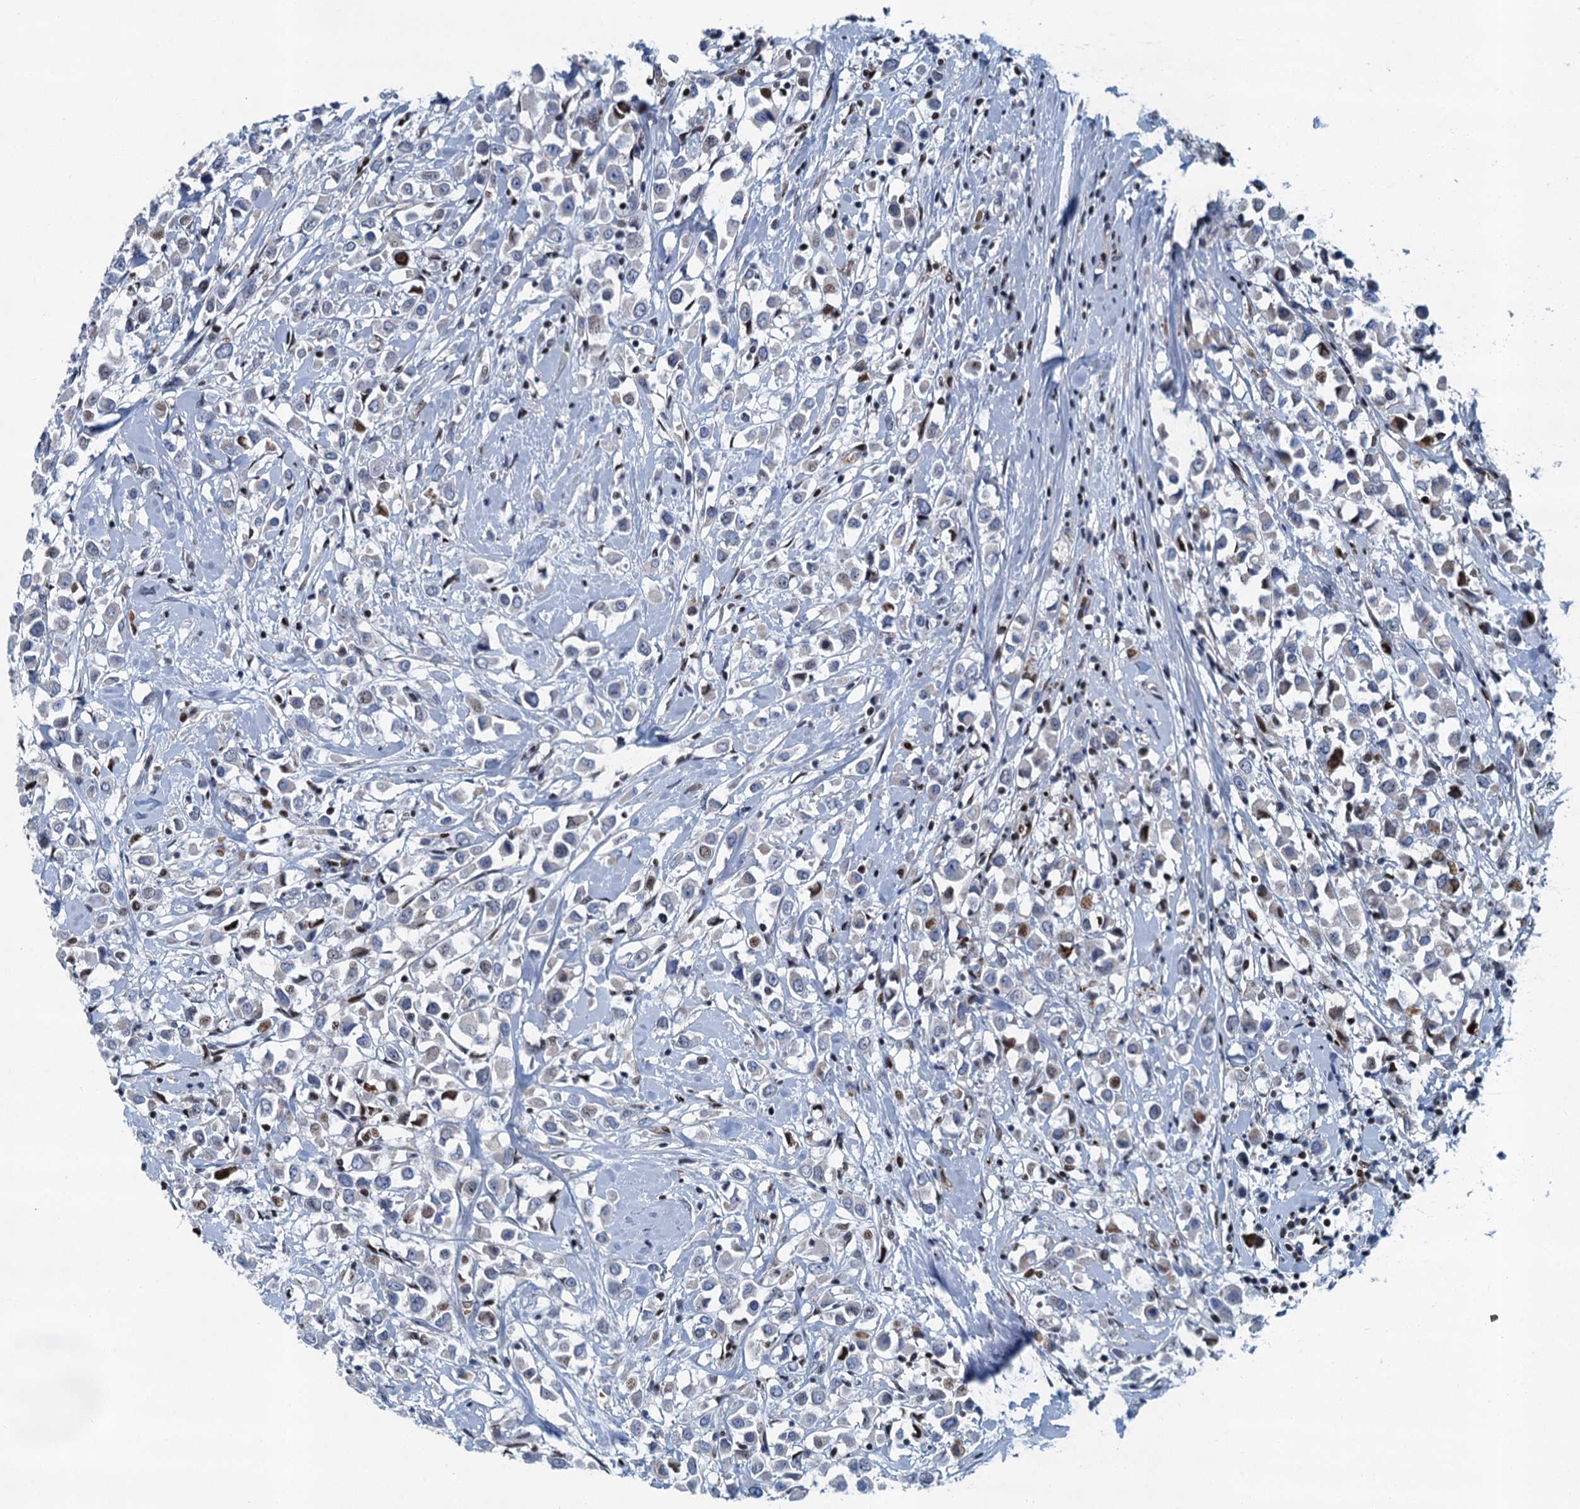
{"staining": {"intensity": "negative", "quantity": "none", "location": "none"}, "tissue": "breast cancer", "cell_type": "Tumor cells", "image_type": "cancer", "snomed": [{"axis": "morphology", "description": "Duct carcinoma"}, {"axis": "topography", "description": "Breast"}], "caption": "A micrograph of invasive ductal carcinoma (breast) stained for a protein demonstrates no brown staining in tumor cells.", "gene": "ANKRD13D", "patient": {"sex": "female", "age": 87}}